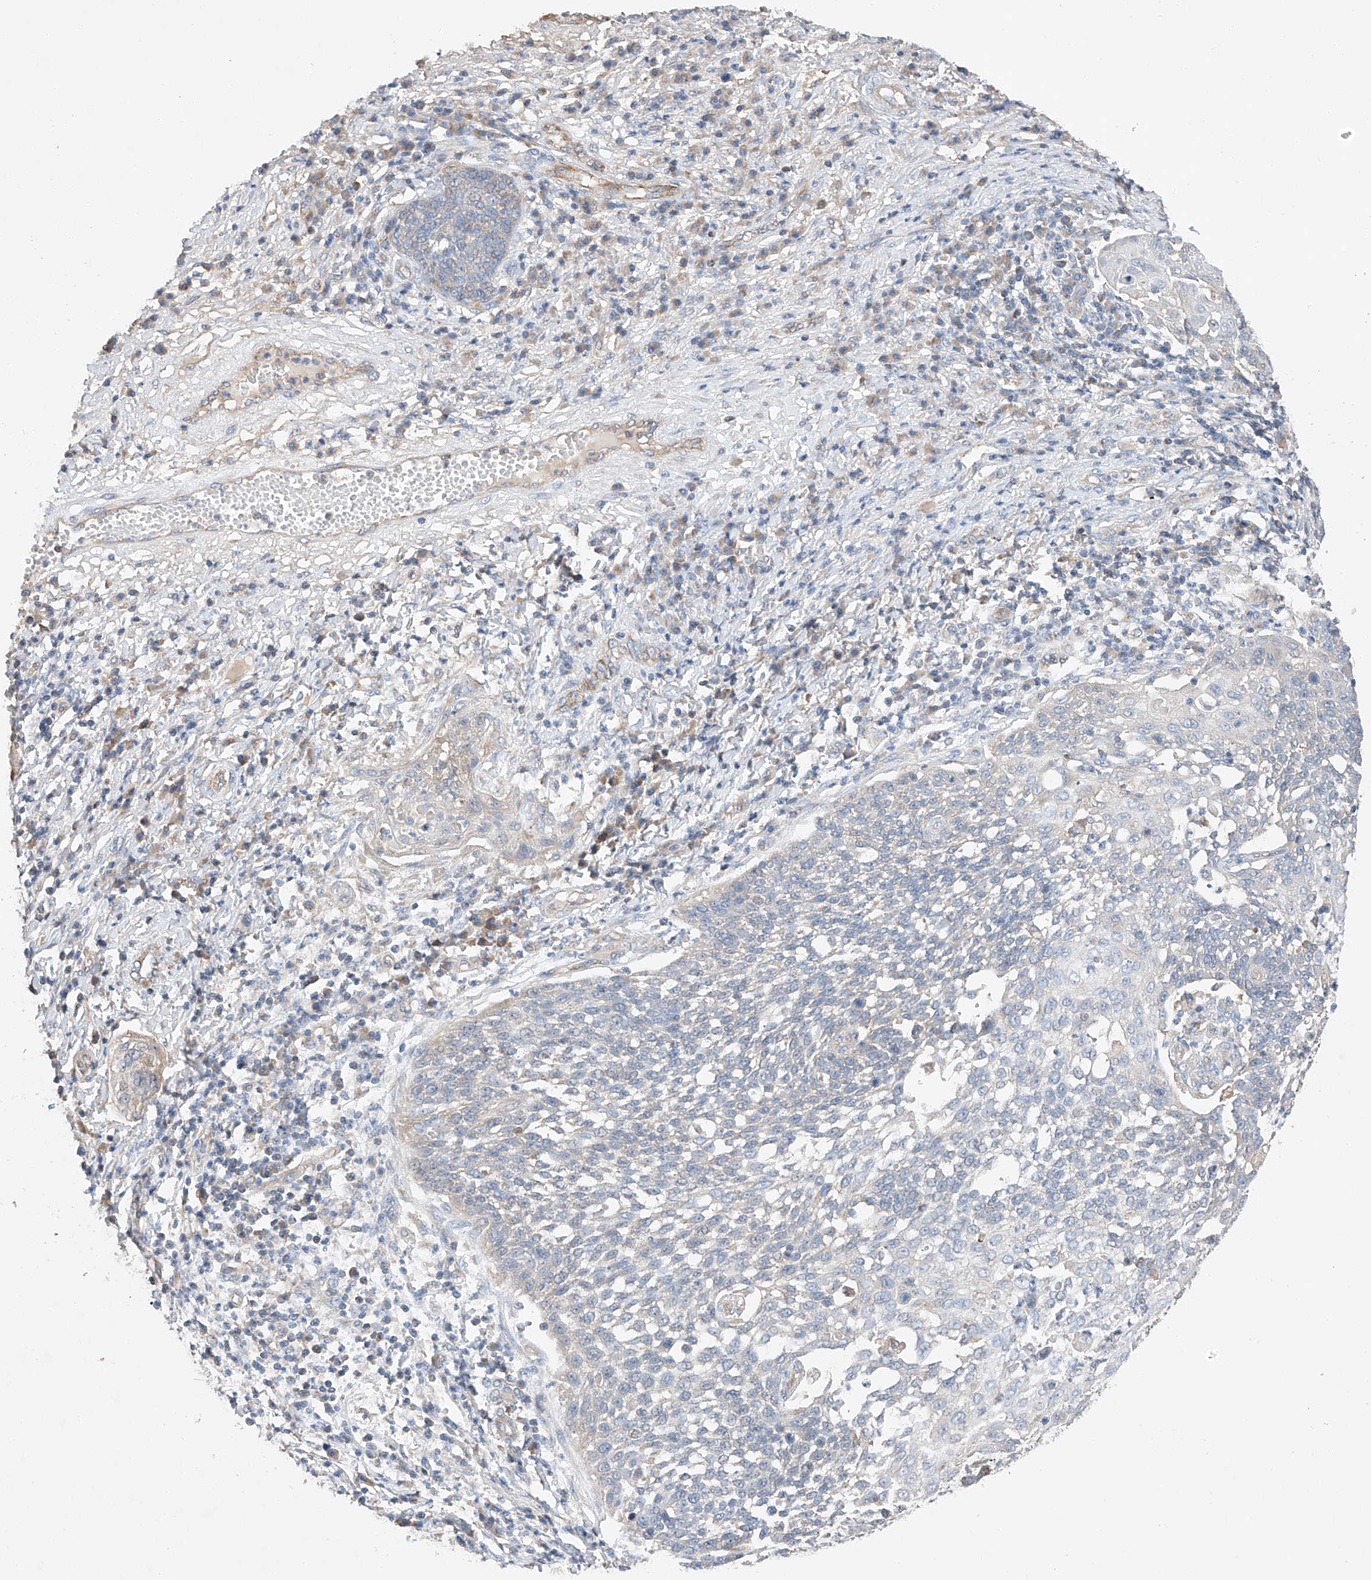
{"staining": {"intensity": "negative", "quantity": "none", "location": "none"}, "tissue": "cervical cancer", "cell_type": "Tumor cells", "image_type": "cancer", "snomed": [{"axis": "morphology", "description": "Squamous cell carcinoma, NOS"}, {"axis": "topography", "description": "Cervix"}], "caption": "High power microscopy image of an immunohistochemistry photomicrograph of cervical cancer (squamous cell carcinoma), revealing no significant staining in tumor cells. The staining was performed using DAB (3,3'-diaminobenzidine) to visualize the protein expression in brown, while the nuclei were stained in blue with hematoxylin (Magnification: 20x).", "gene": "RUSC1", "patient": {"sex": "female", "age": 34}}